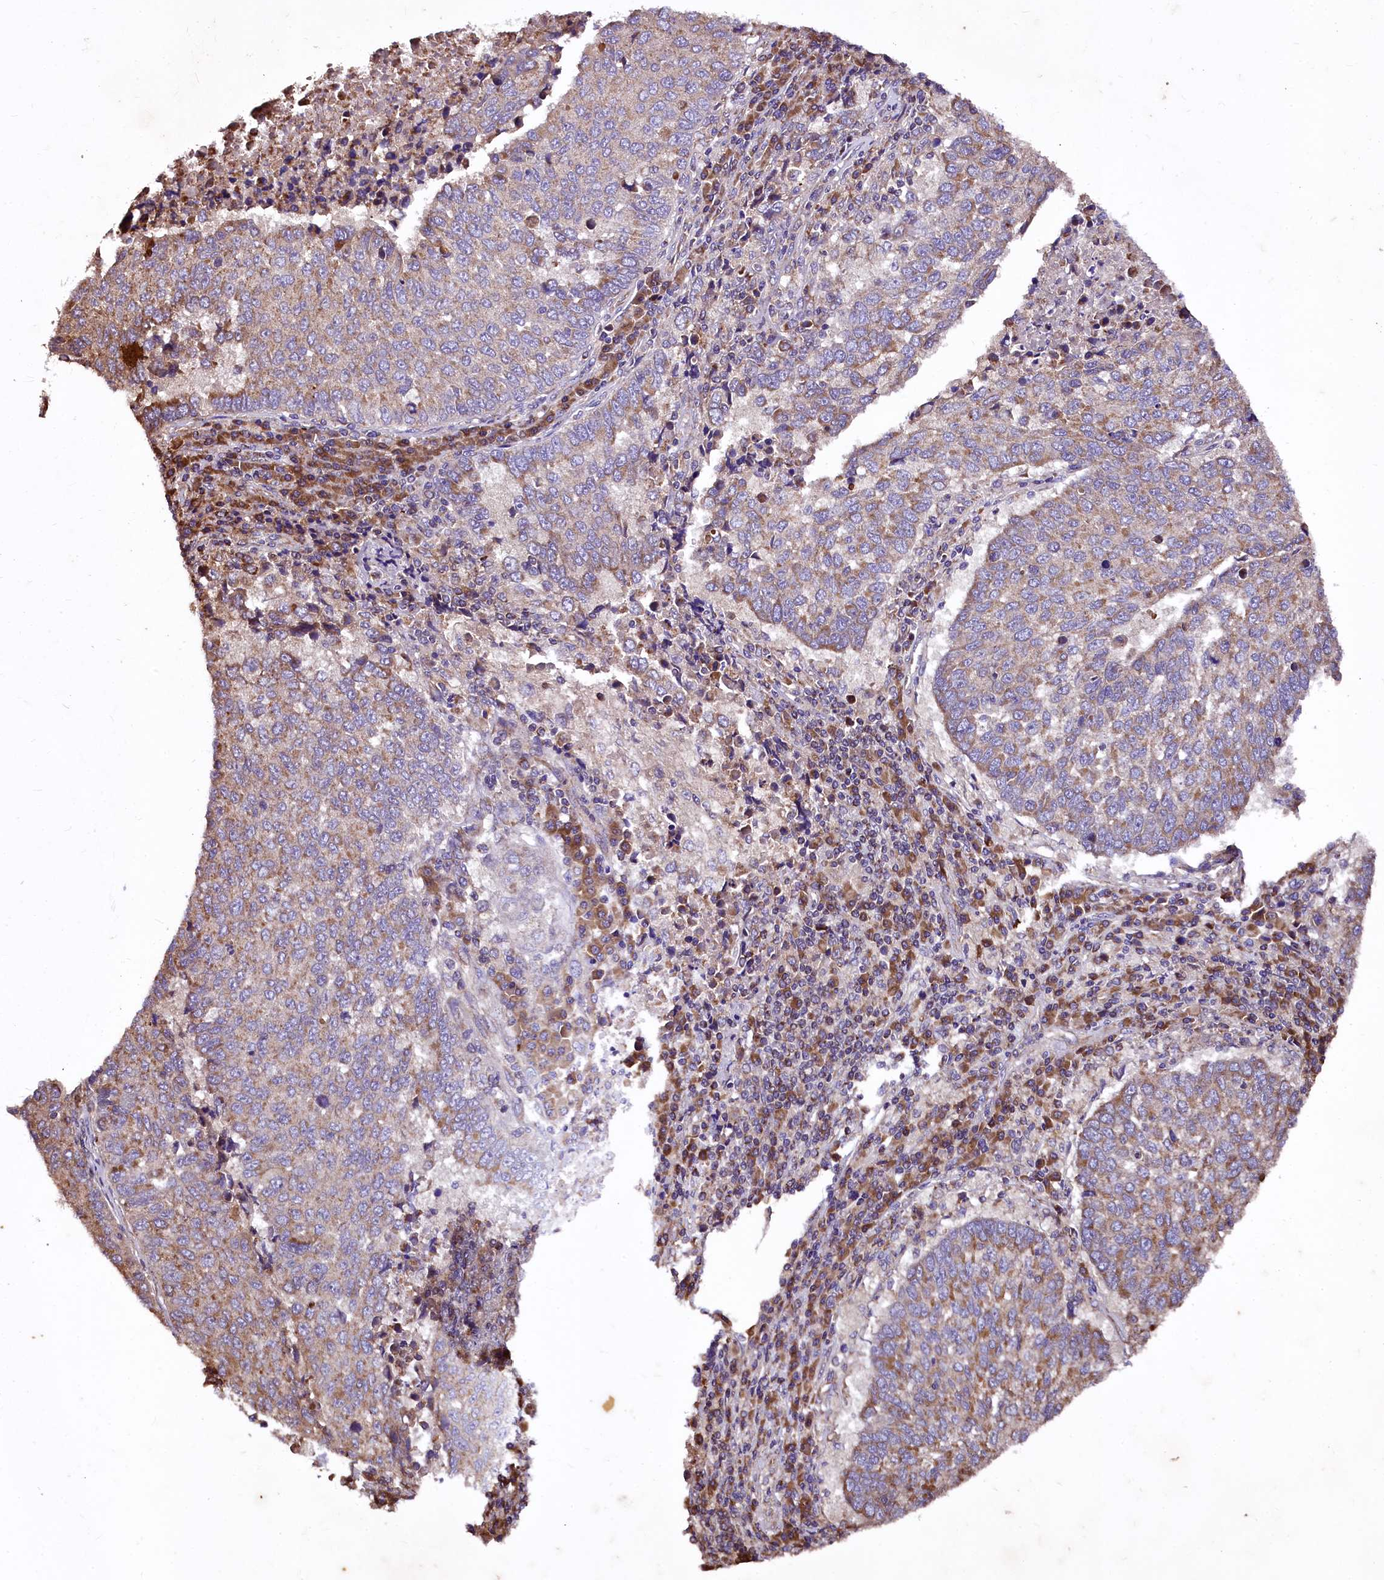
{"staining": {"intensity": "moderate", "quantity": ">75%", "location": "cytoplasmic/membranous"}, "tissue": "lung cancer", "cell_type": "Tumor cells", "image_type": "cancer", "snomed": [{"axis": "morphology", "description": "Squamous cell carcinoma, NOS"}, {"axis": "topography", "description": "Lung"}], "caption": "Human lung cancer (squamous cell carcinoma) stained with a protein marker displays moderate staining in tumor cells.", "gene": "LRSAM1", "patient": {"sex": "male", "age": 73}}